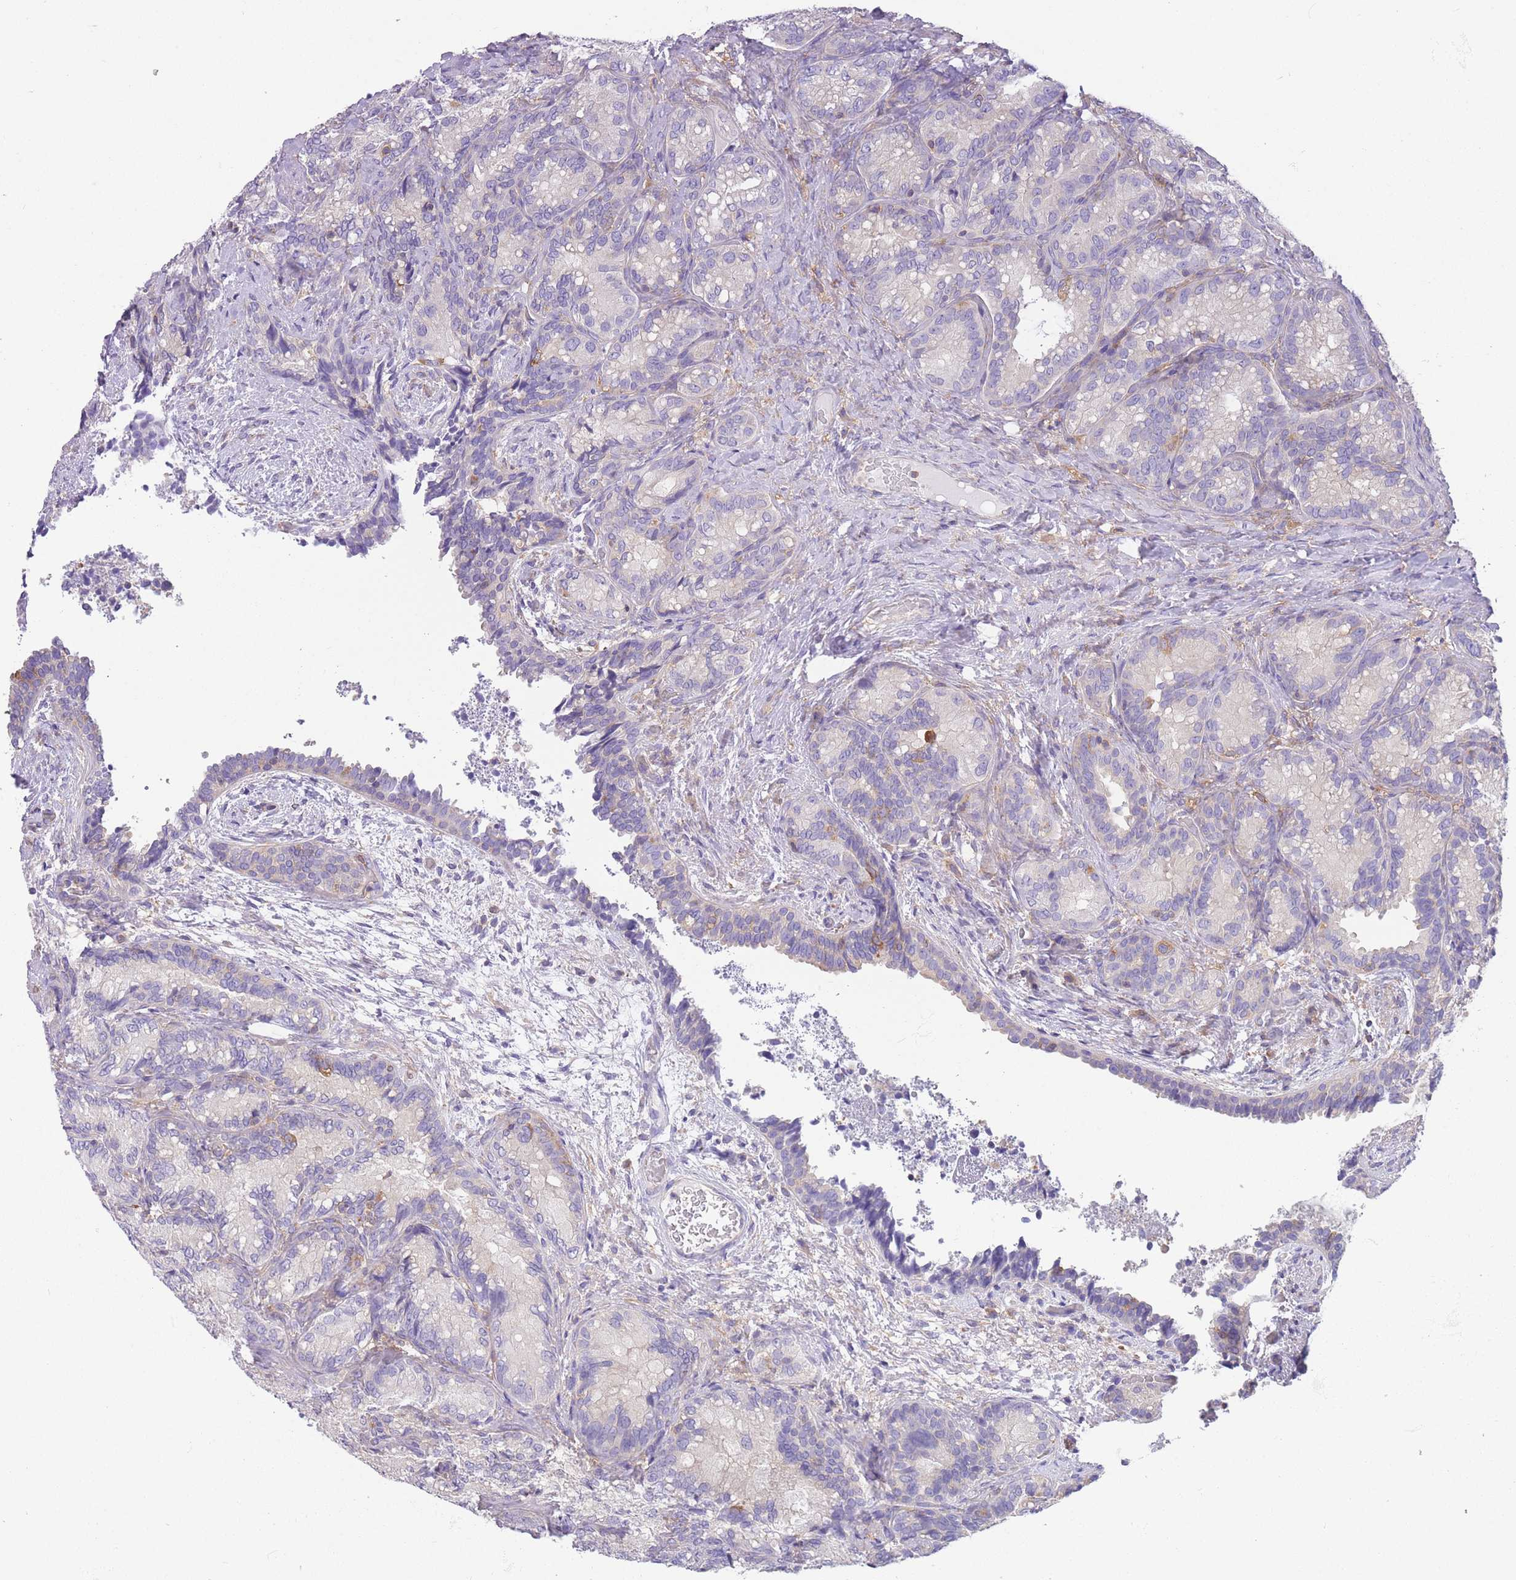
{"staining": {"intensity": "negative", "quantity": "none", "location": "none"}, "tissue": "seminal vesicle", "cell_type": "Glandular cells", "image_type": "normal", "snomed": [{"axis": "morphology", "description": "Normal tissue, NOS"}, {"axis": "topography", "description": "Seminal veicle"}], "caption": "Immunohistochemical staining of unremarkable human seminal vesicle exhibits no significant positivity in glandular cells.", "gene": "PRKAR1A", "patient": {"sex": "male", "age": 58}}